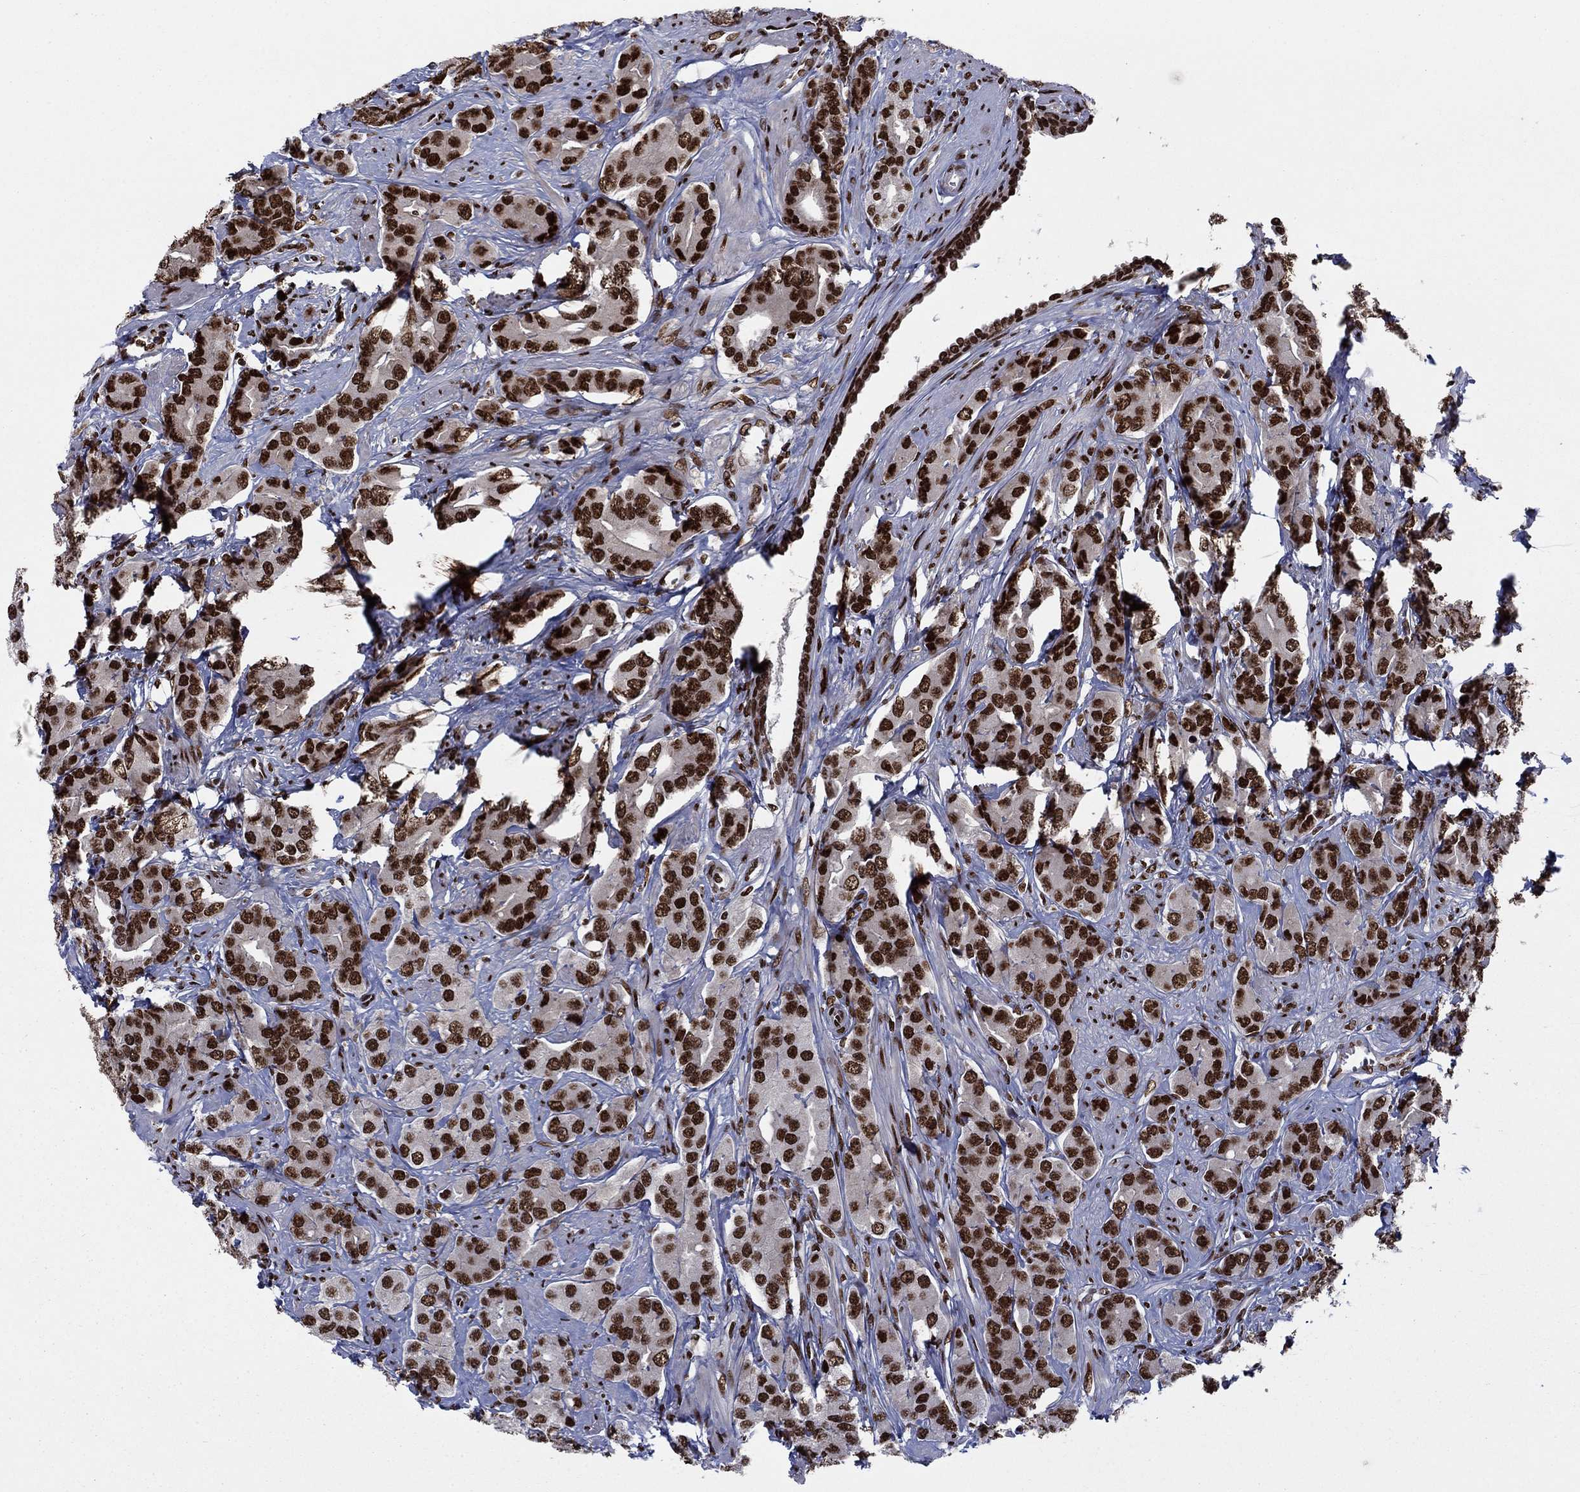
{"staining": {"intensity": "strong", "quantity": ">75%", "location": "nuclear"}, "tissue": "prostate cancer", "cell_type": "Tumor cells", "image_type": "cancer", "snomed": [{"axis": "morphology", "description": "Adenocarcinoma, NOS"}, {"axis": "topography", "description": "Prostate"}], "caption": "Strong nuclear protein staining is present in approximately >75% of tumor cells in prostate cancer.", "gene": "USP54", "patient": {"sex": "male", "age": 67}}